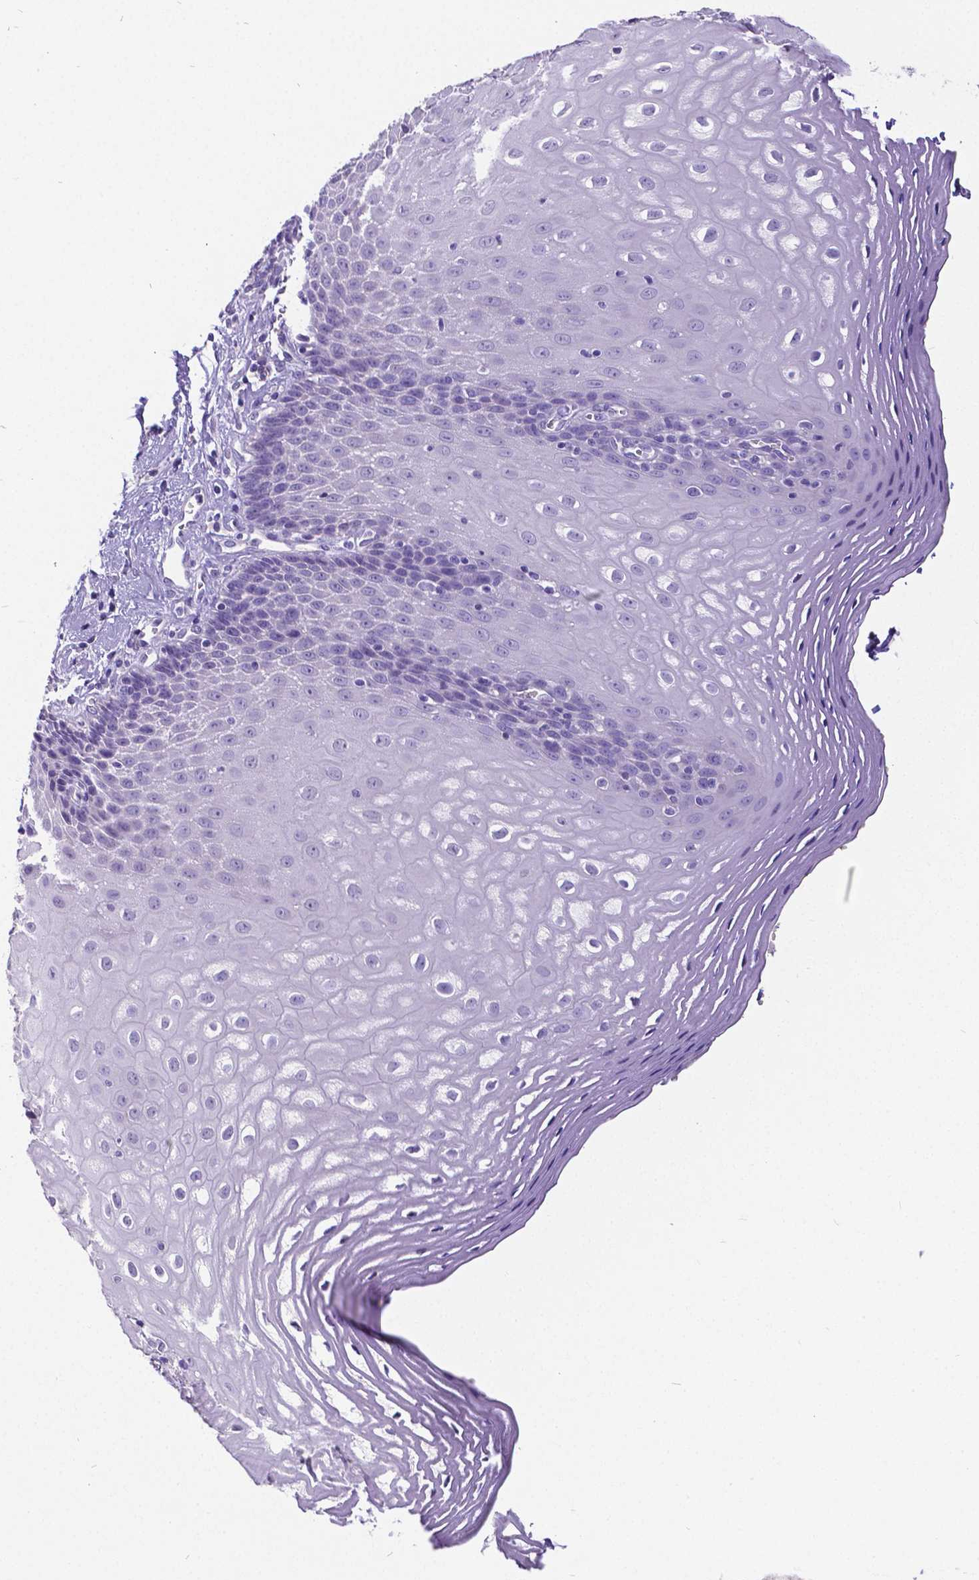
{"staining": {"intensity": "negative", "quantity": "none", "location": "none"}, "tissue": "esophagus", "cell_type": "Squamous epithelial cells", "image_type": "normal", "snomed": [{"axis": "morphology", "description": "Normal tissue, NOS"}, {"axis": "topography", "description": "Esophagus"}], "caption": "This is an IHC image of benign human esophagus. There is no staining in squamous epithelial cells.", "gene": "SATB2", "patient": {"sex": "female", "age": 68}}